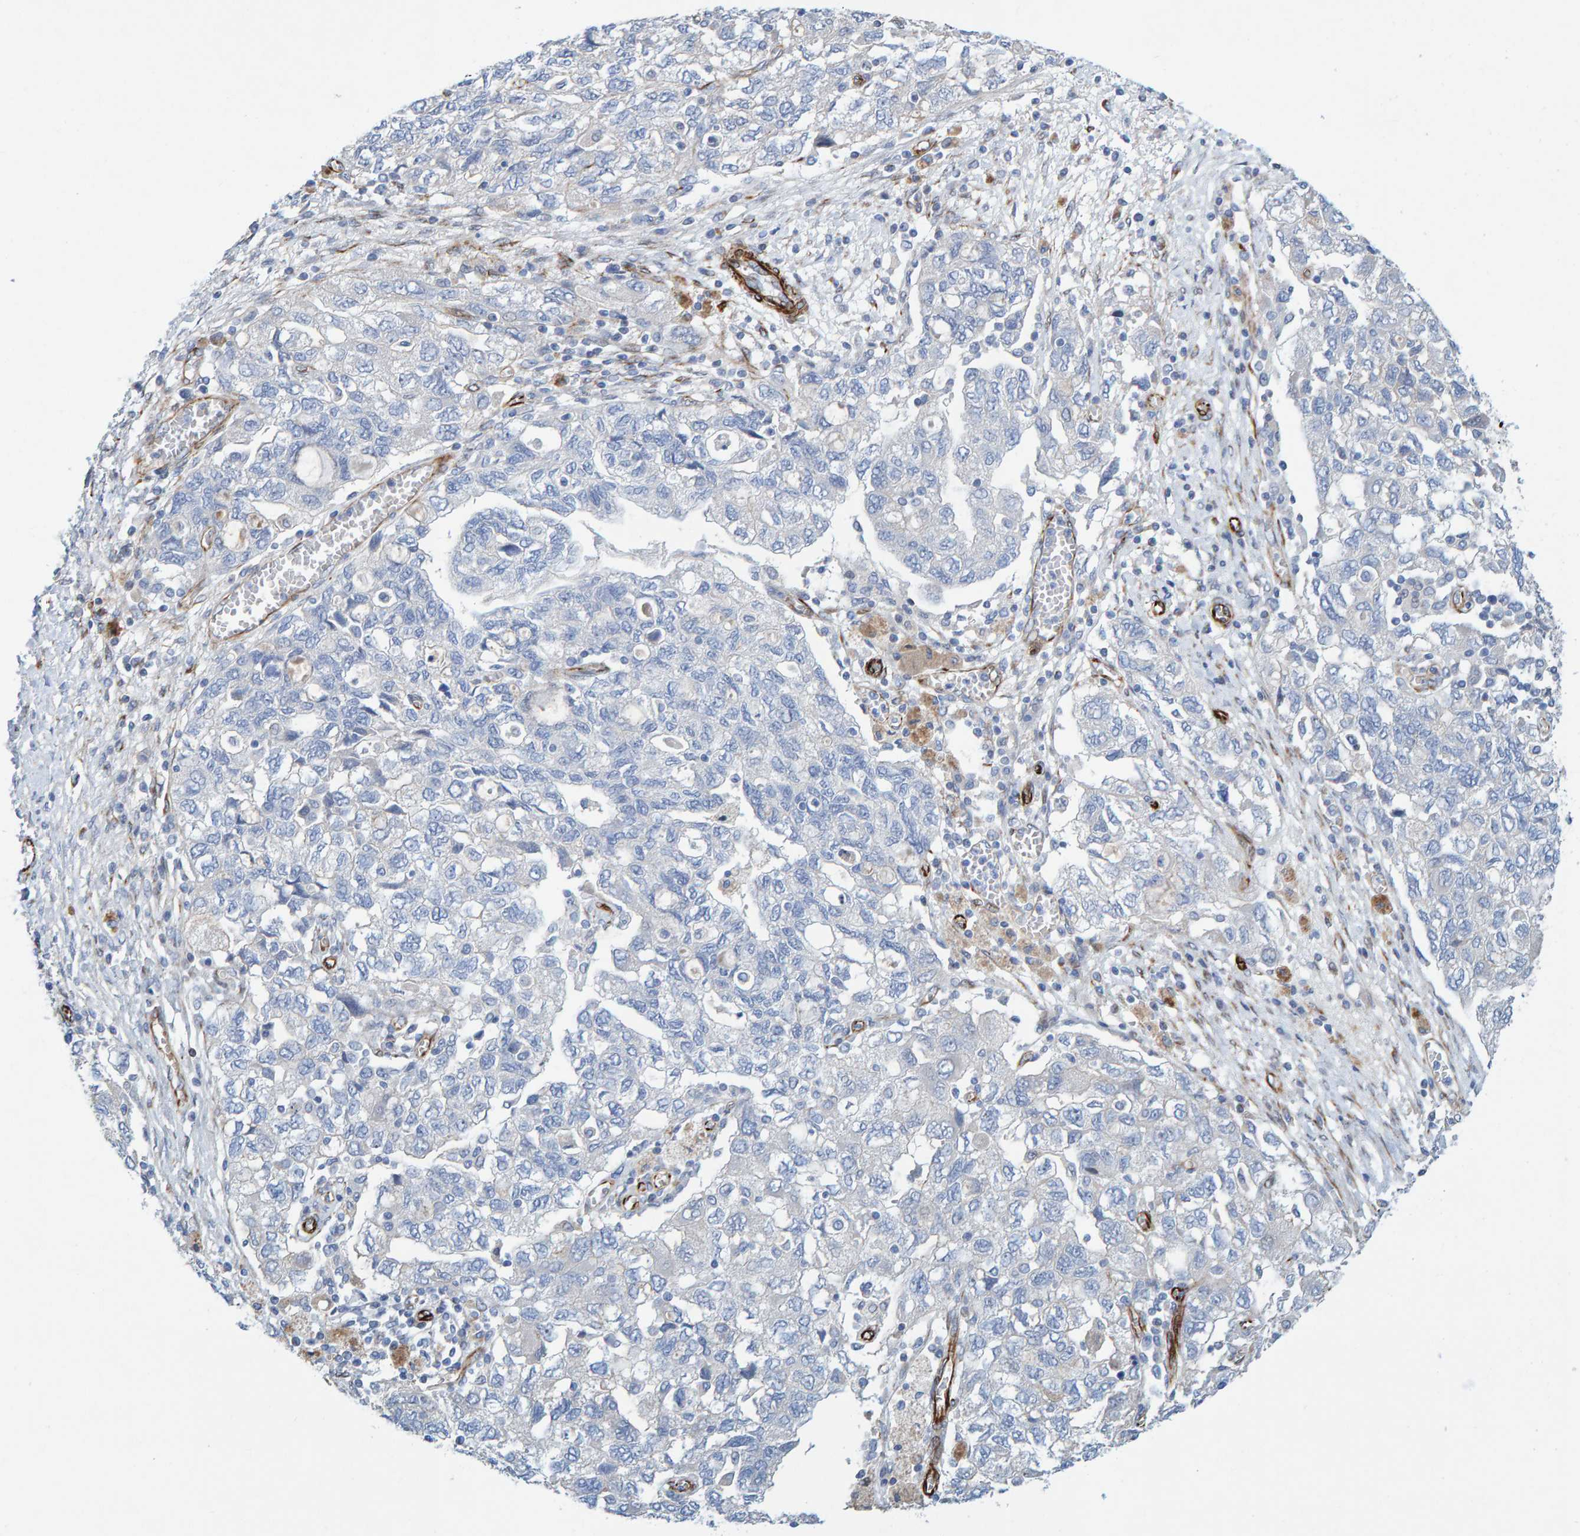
{"staining": {"intensity": "negative", "quantity": "none", "location": "none"}, "tissue": "ovarian cancer", "cell_type": "Tumor cells", "image_type": "cancer", "snomed": [{"axis": "morphology", "description": "Carcinoma, NOS"}, {"axis": "morphology", "description": "Cystadenocarcinoma, serous, NOS"}, {"axis": "topography", "description": "Ovary"}], "caption": "Immunohistochemistry image of human ovarian serous cystadenocarcinoma stained for a protein (brown), which exhibits no expression in tumor cells.", "gene": "POLG2", "patient": {"sex": "female", "age": 69}}